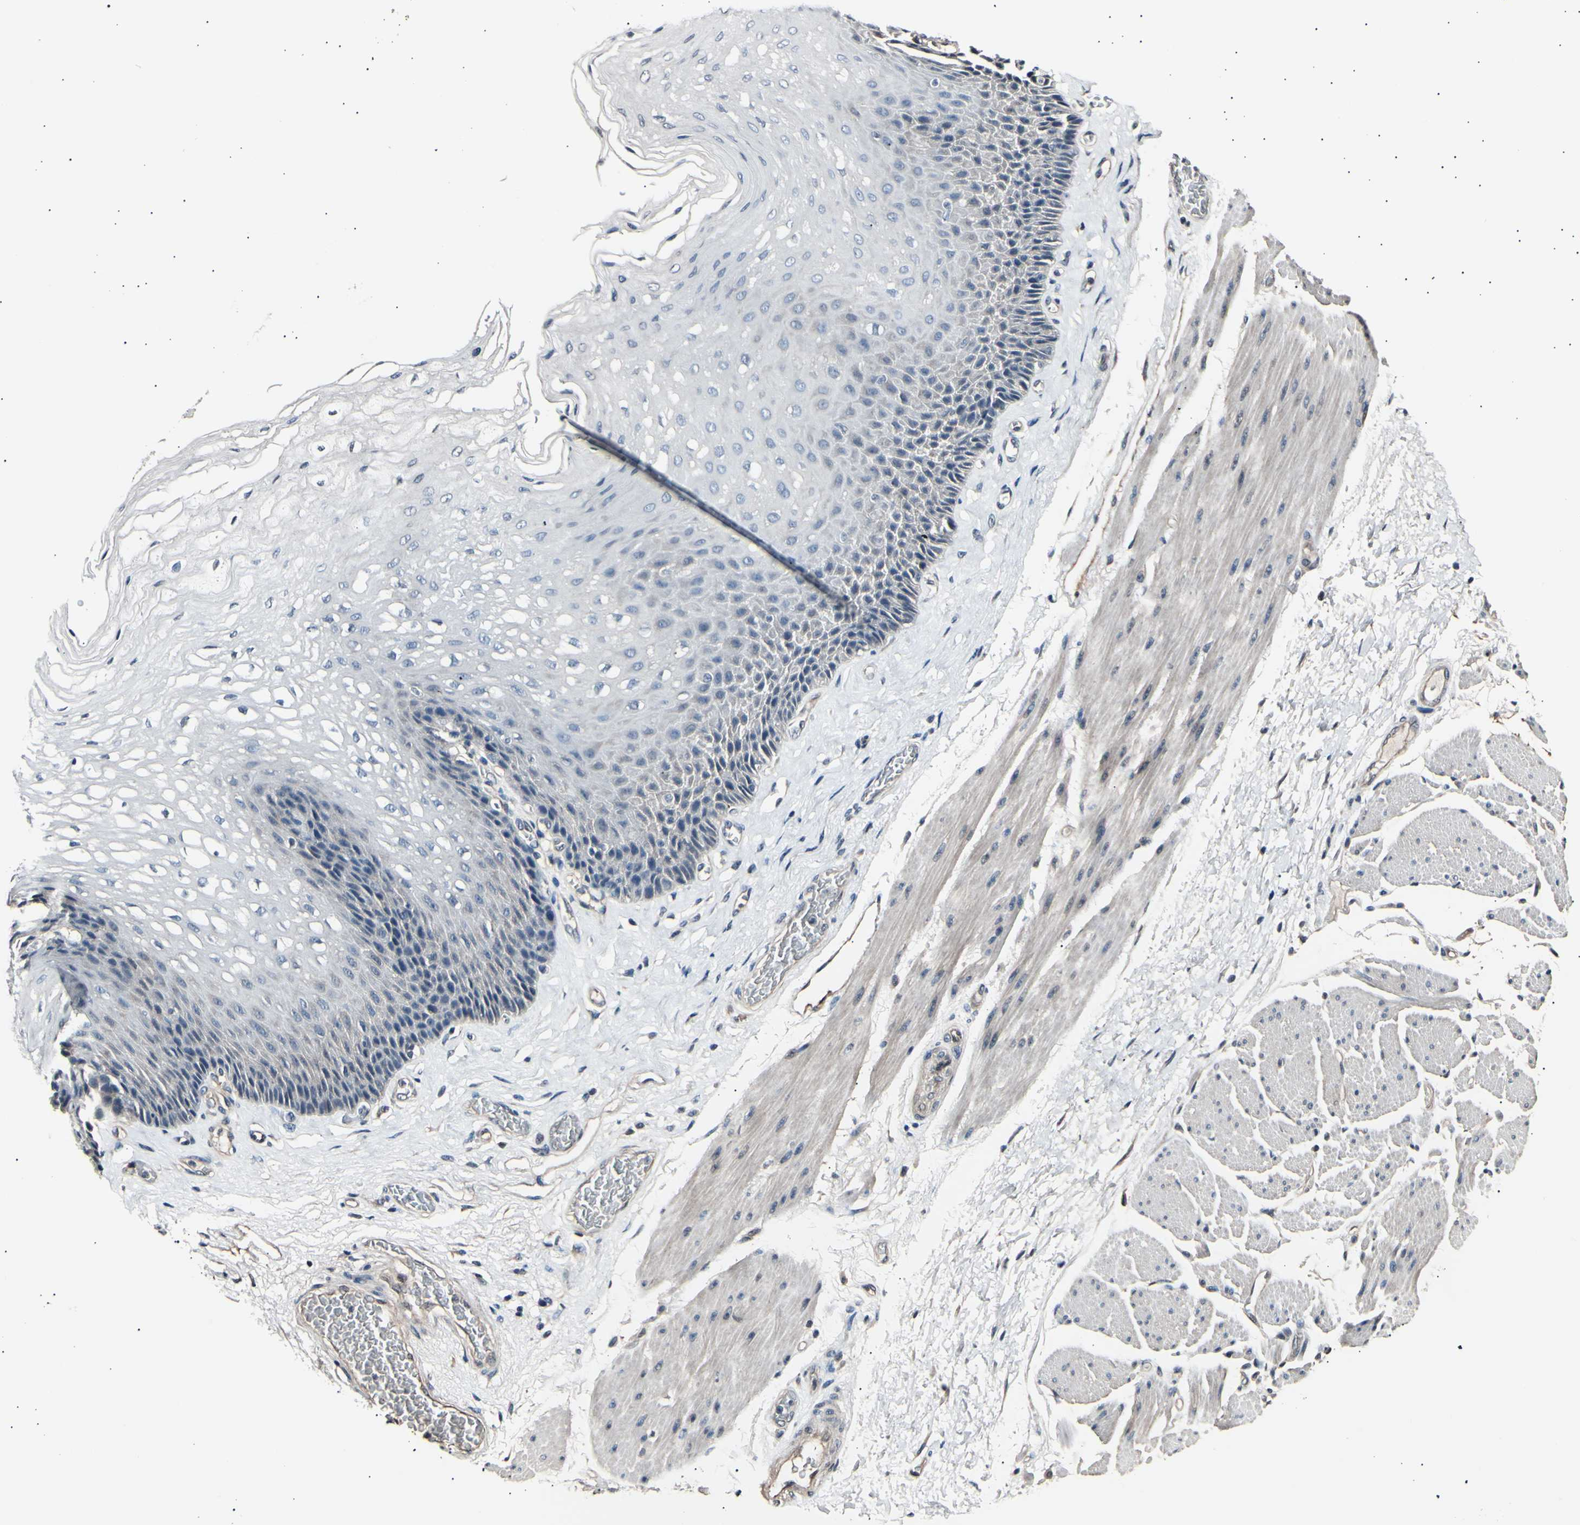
{"staining": {"intensity": "negative", "quantity": "none", "location": "none"}, "tissue": "esophagus", "cell_type": "Squamous epithelial cells", "image_type": "normal", "snomed": [{"axis": "morphology", "description": "Normal tissue, NOS"}, {"axis": "topography", "description": "Esophagus"}], "caption": "Immunohistochemistry histopathology image of unremarkable esophagus: human esophagus stained with DAB (3,3'-diaminobenzidine) shows no significant protein positivity in squamous epithelial cells.", "gene": "AK1", "patient": {"sex": "female", "age": 72}}